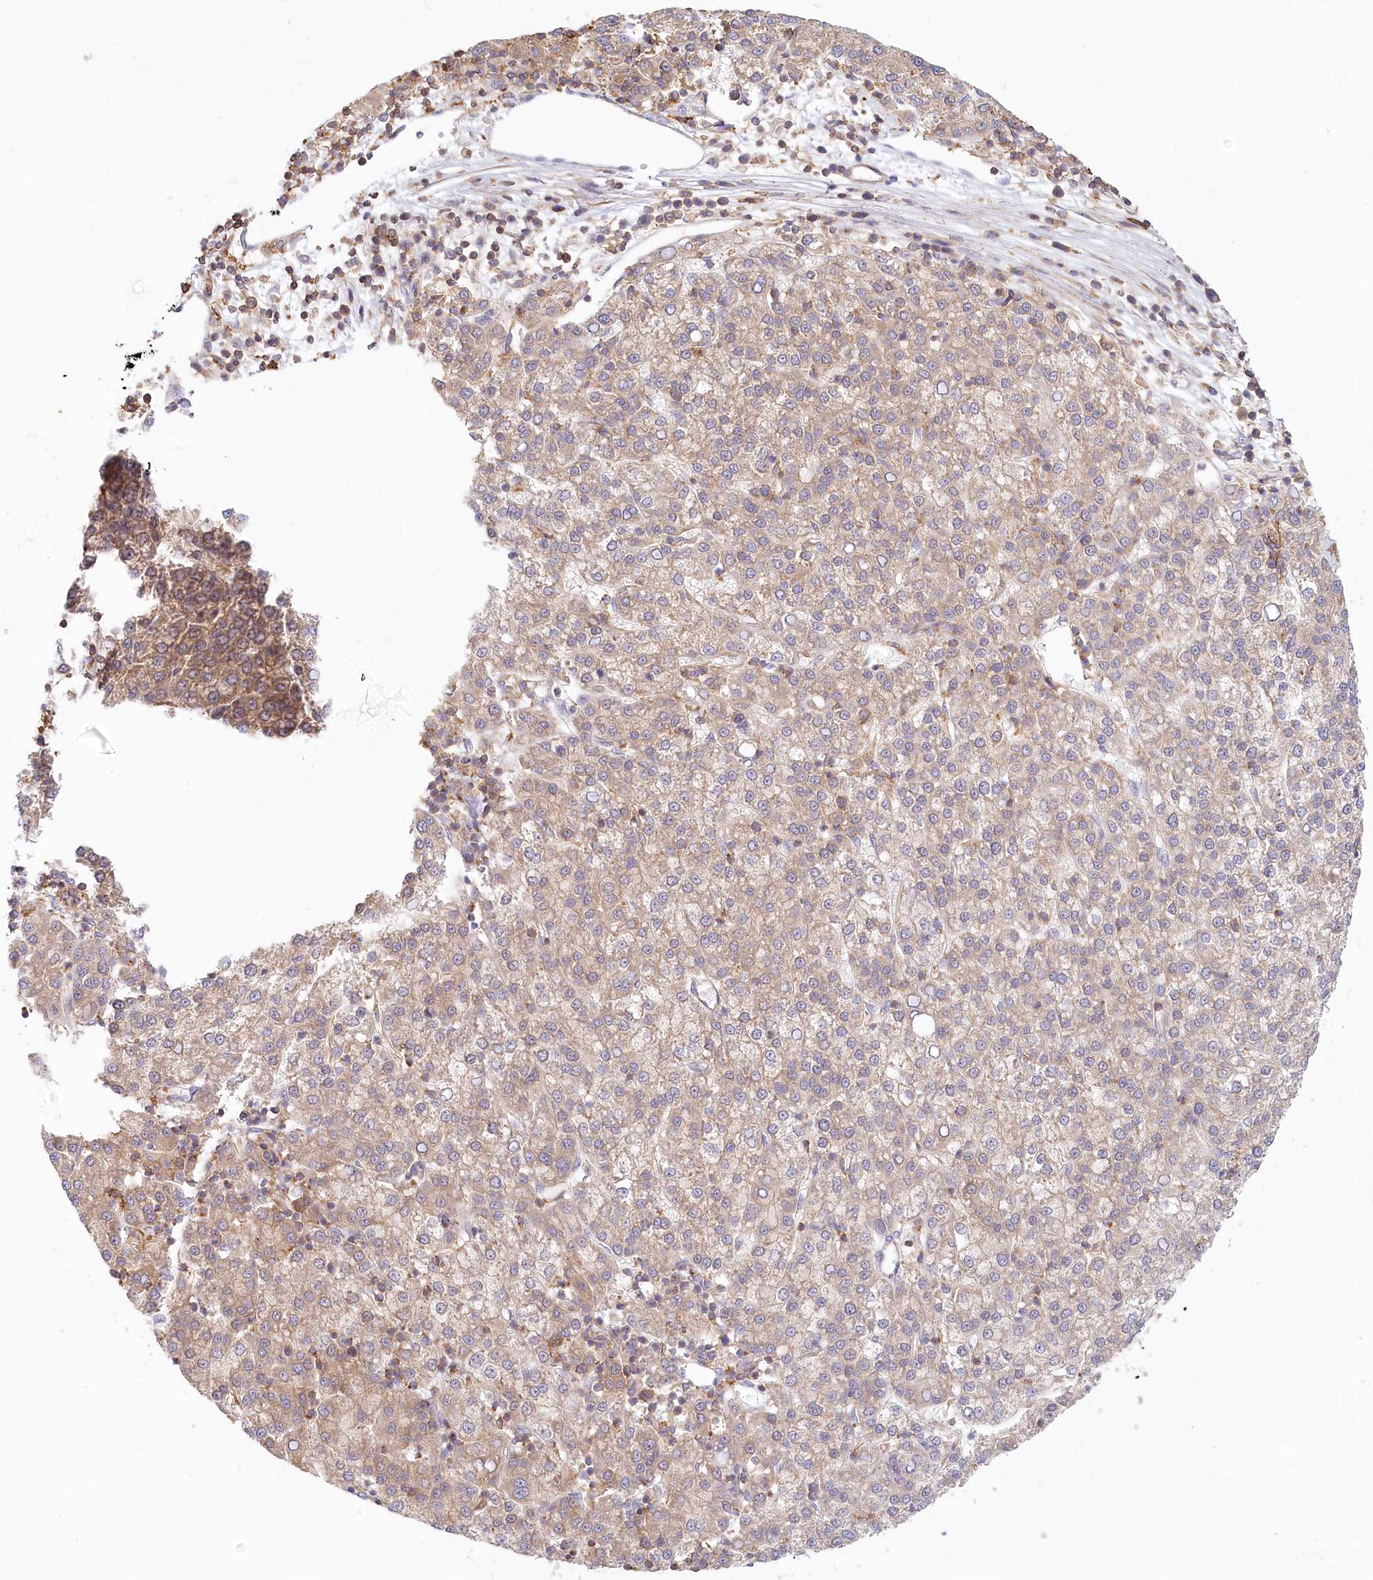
{"staining": {"intensity": "weak", "quantity": ">75%", "location": "cytoplasmic/membranous"}, "tissue": "liver cancer", "cell_type": "Tumor cells", "image_type": "cancer", "snomed": [{"axis": "morphology", "description": "Carcinoma, Hepatocellular, NOS"}, {"axis": "topography", "description": "Liver"}], "caption": "Protein expression by immunohistochemistry demonstrates weak cytoplasmic/membranous staining in about >75% of tumor cells in liver cancer (hepatocellular carcinoma). (DAB IHC, brown staining for protein, blue staining for nuclei).", "gene": "UMPS", "patient": {"sex": "female", "age": 58}}